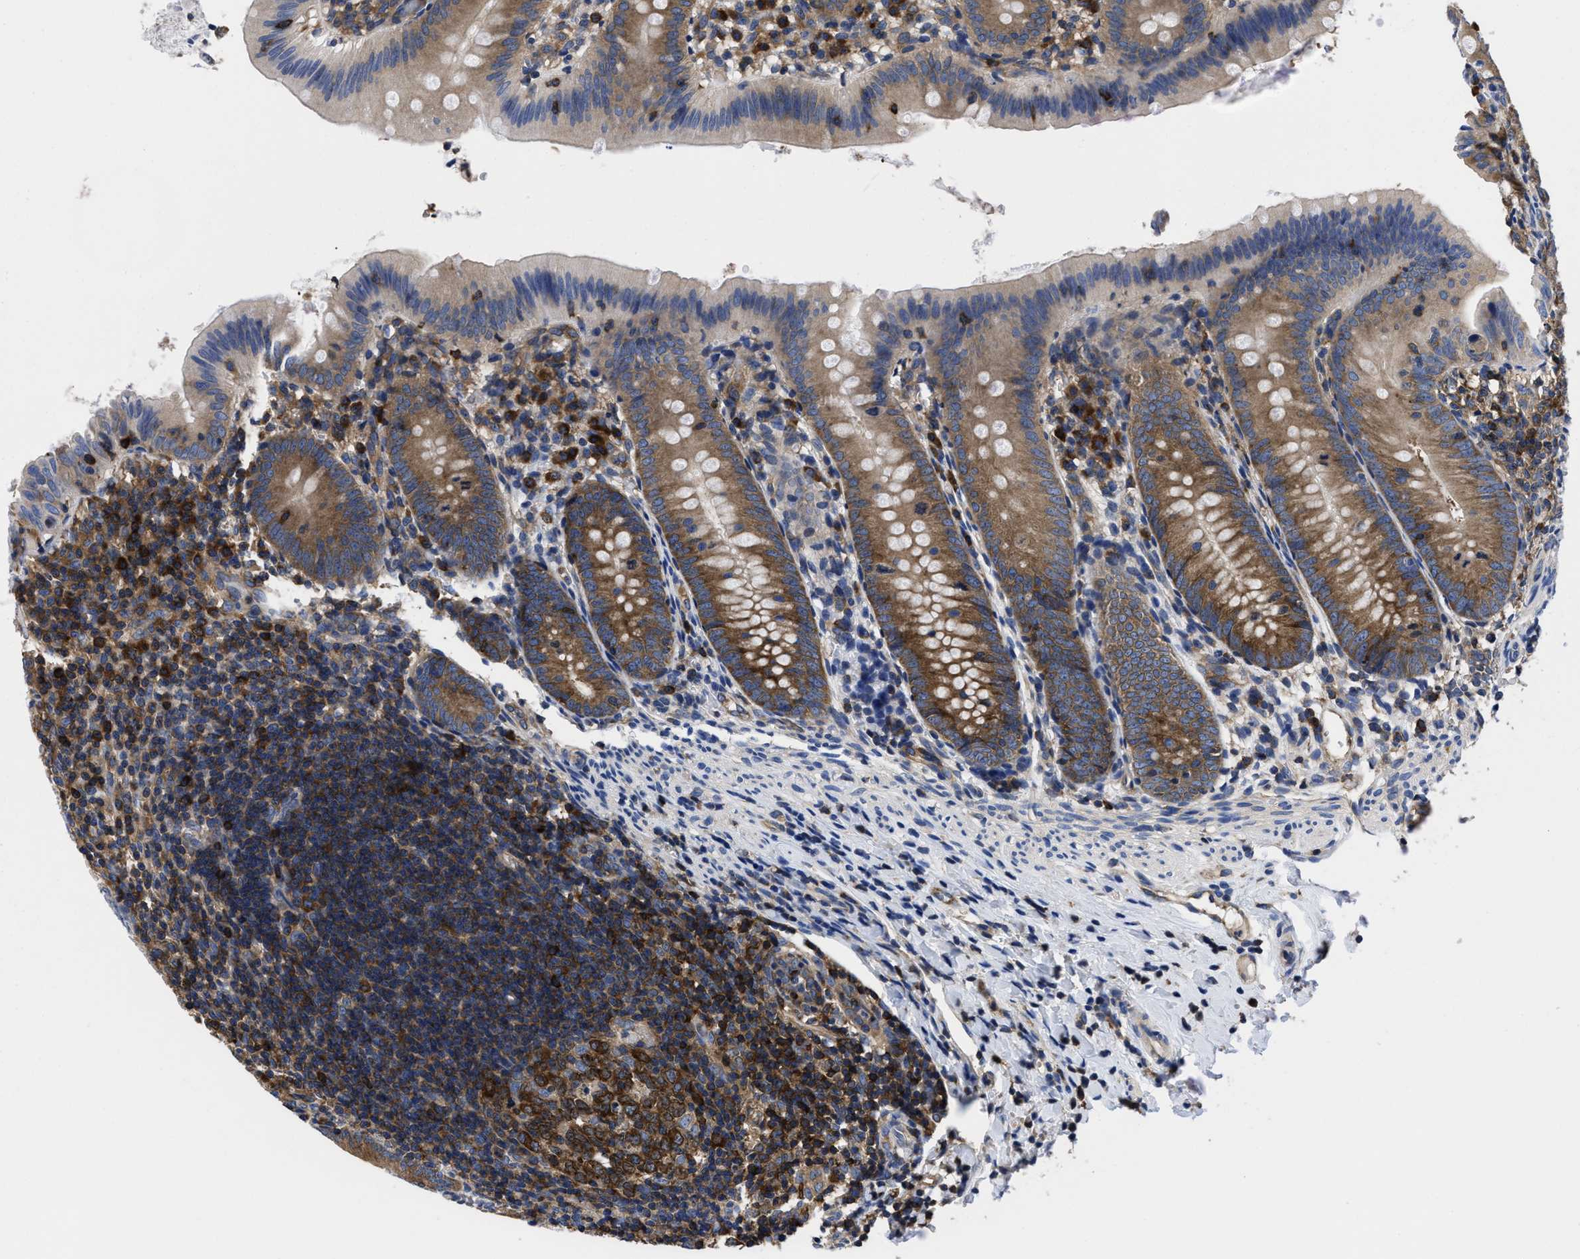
{"staining": {"intensity": "moderate", "quantity": ">75%", "location": "cytoplasmic/membranous"}, "tissue": "appendix", "cell_type": "Glandular cells", "image_type": "normal", "snomed": [{"axis": "morphology", "description": "Normal tissue, NOS"}, {"axis": "topography", "description": "Appendix"}], "caption": "Immunohistochemistry histopathology image of normal human appendix stained for a protein (brown), which shows medium levels of moderate cytoplasmic/membranous positivity in about >75% of glandular cells.", "gene": "YARS1", "patient": {"sex": "male", "age": 1}}